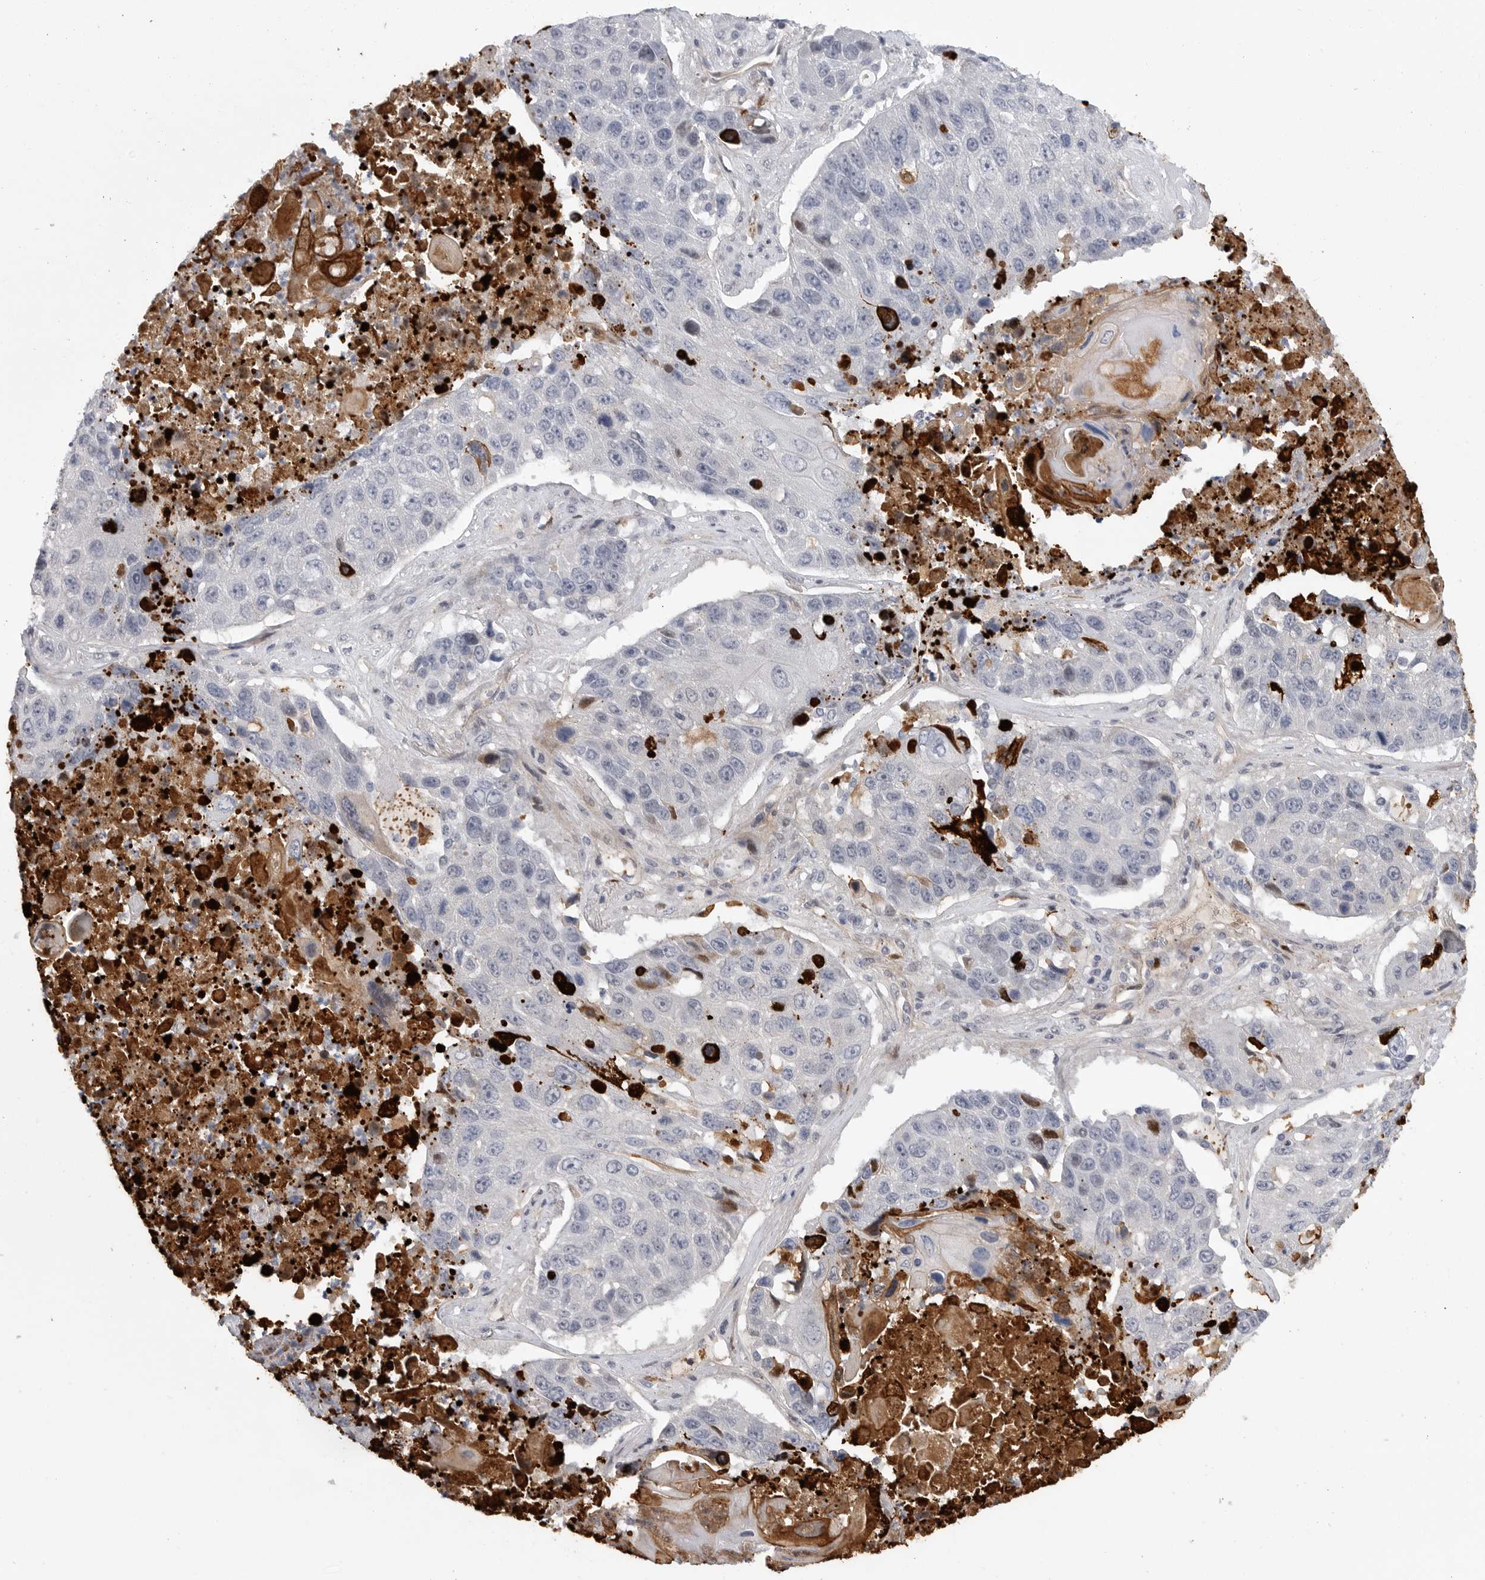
{"staining": {"intensity": "negative", "quantity": "none", "location": "none"}, "tissue": "lung cancer", "cell_type": "Tumor cells", "image_type": "cancer", "snomed": [{"axis": "morphology", "description": "Squamous cell carcinoma, NOS"}, {"axis": "topography", "description": "Lung"}], "caption": "Immunohistochemistry image of neoplastic tissue: human lung squamous cell carcinoma stained with DAB reveals no significant protein positivity in tumor cells. (DAB immunohistochemistry (IHC) visualized using brightfield microscopy, high magnification).", "gene": "FBXO43", "patient": {"sex": "male", "age": 61}}